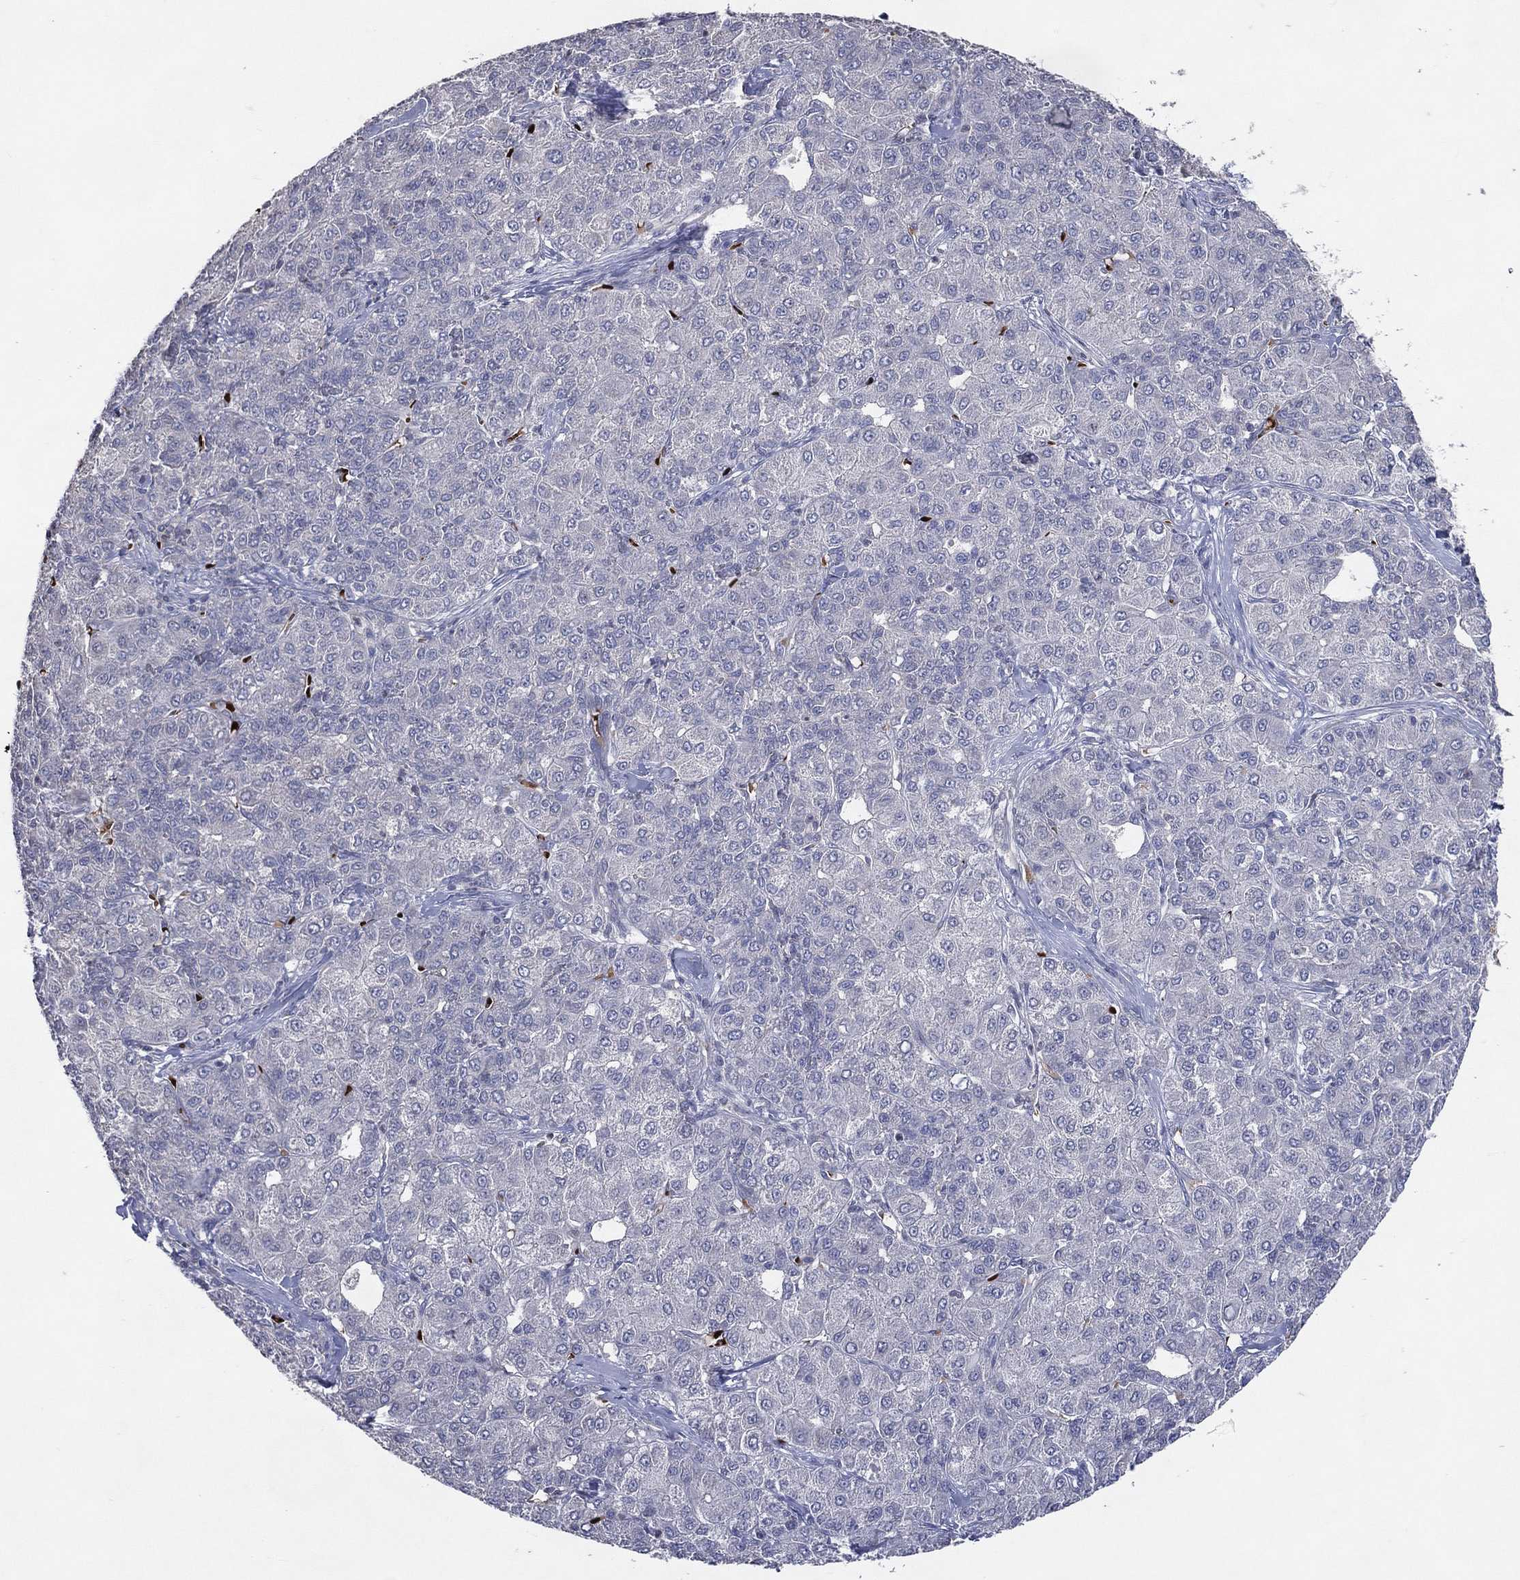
{"staining": {"intensity": "negative", "quantity": "none", "location": "none"}, "tissue": "liver cancer", "cell_type": "Tumor cells", "image_type": "cancer", "snomed": [{"axis": "morphology", "description": "Carcinoma, Hepatocellular, NOS"}, {"axis": "topography", "description": "Liver"}], "caption": "Immunohistochemical staining of human hepatocellular carcinoma (liver) exhibits no significant staining in tumor cells.", "gene": "DNAH7", "patient": {"sex": "male", "age": 65}}